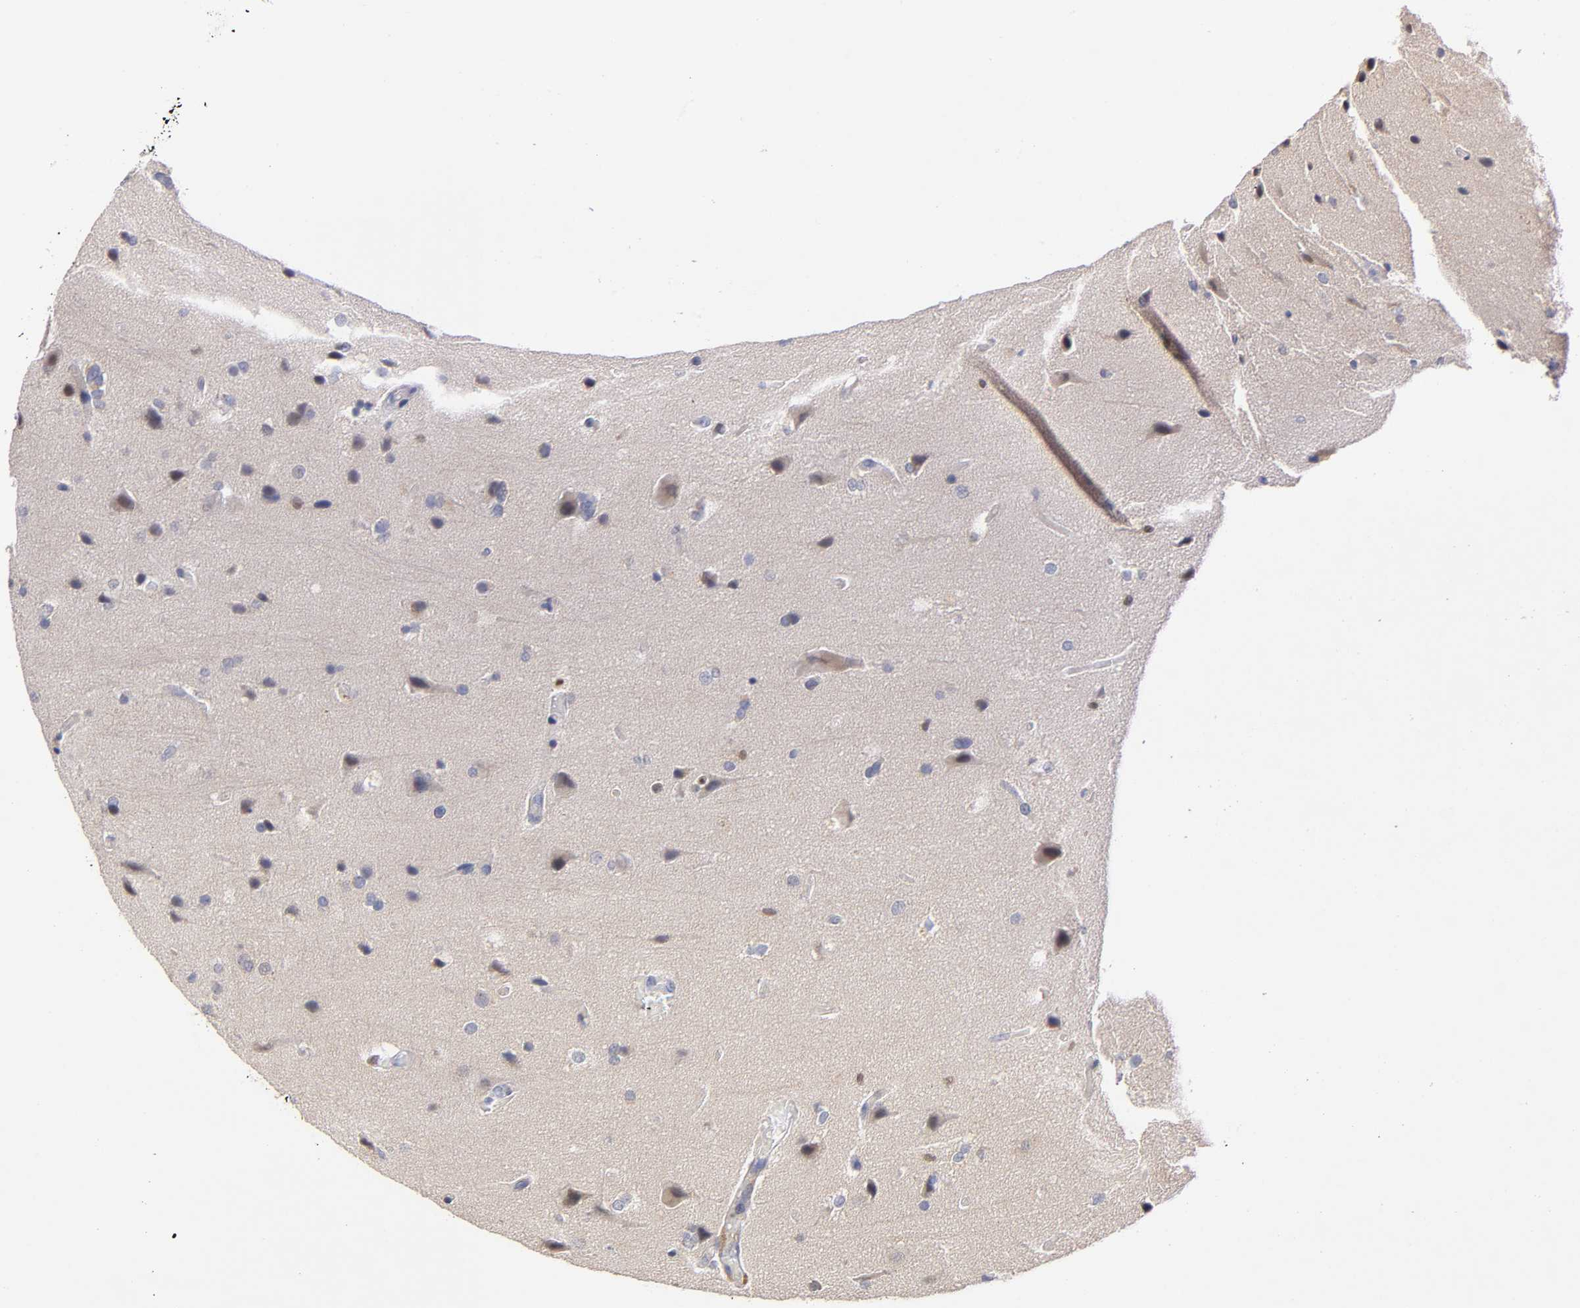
{"staining": {"intensity": "negative", "quantity": "none", "location": "none"}, "tissue": "glioma", "cell_type": "Tumor cells", "image_type": "cancer", "snomed": [{"axis": "morphology", "description": "Glioma, malignant, Low grade"}, {"axis": "topography", "description": "Cerebral cortex"}], "caption": "Immunohistochemistry image of human malignant glioma (low-grade) stained for a protein (brown), which reveals no staining in tumor cells.", "gene": "RUNX1", "patient": {"sex": "female", "age": 47}}